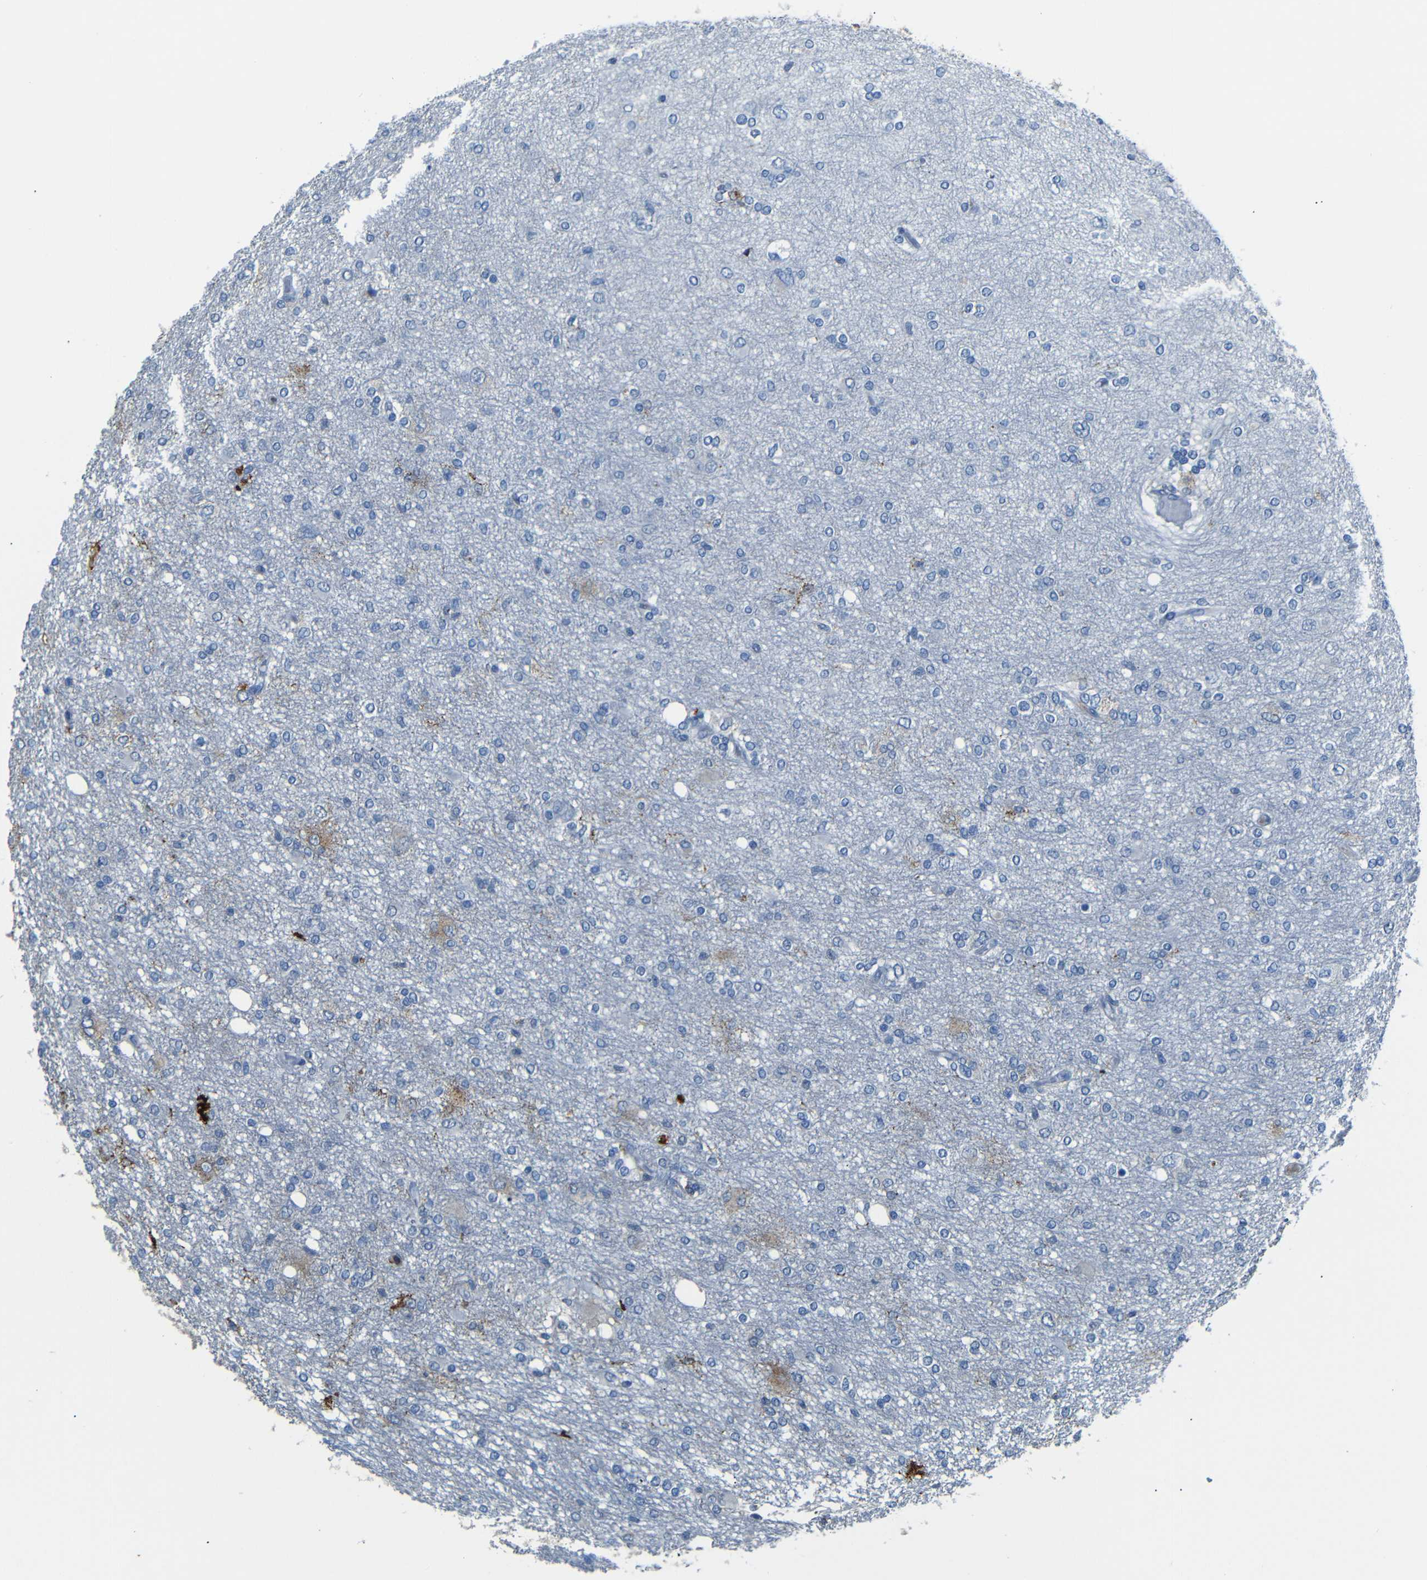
{"staining": {"intensity": "negative", "quantity": "none", "location": "none"}, "tissue": "glioma", "cell_type": "Tumor cells", "image_type": "cancer", "snomed": [{"axis": "morphology", "description": "Glioma, malignant, High grade"}, {"axis": "topography", "description": "Brain"}], "caption": "This is a micrograph of IHC staining of glioma, which shows no expression in tumor cells.", "gene": "SERPINA1", "patient": {"sex": "female", "age": 59}}